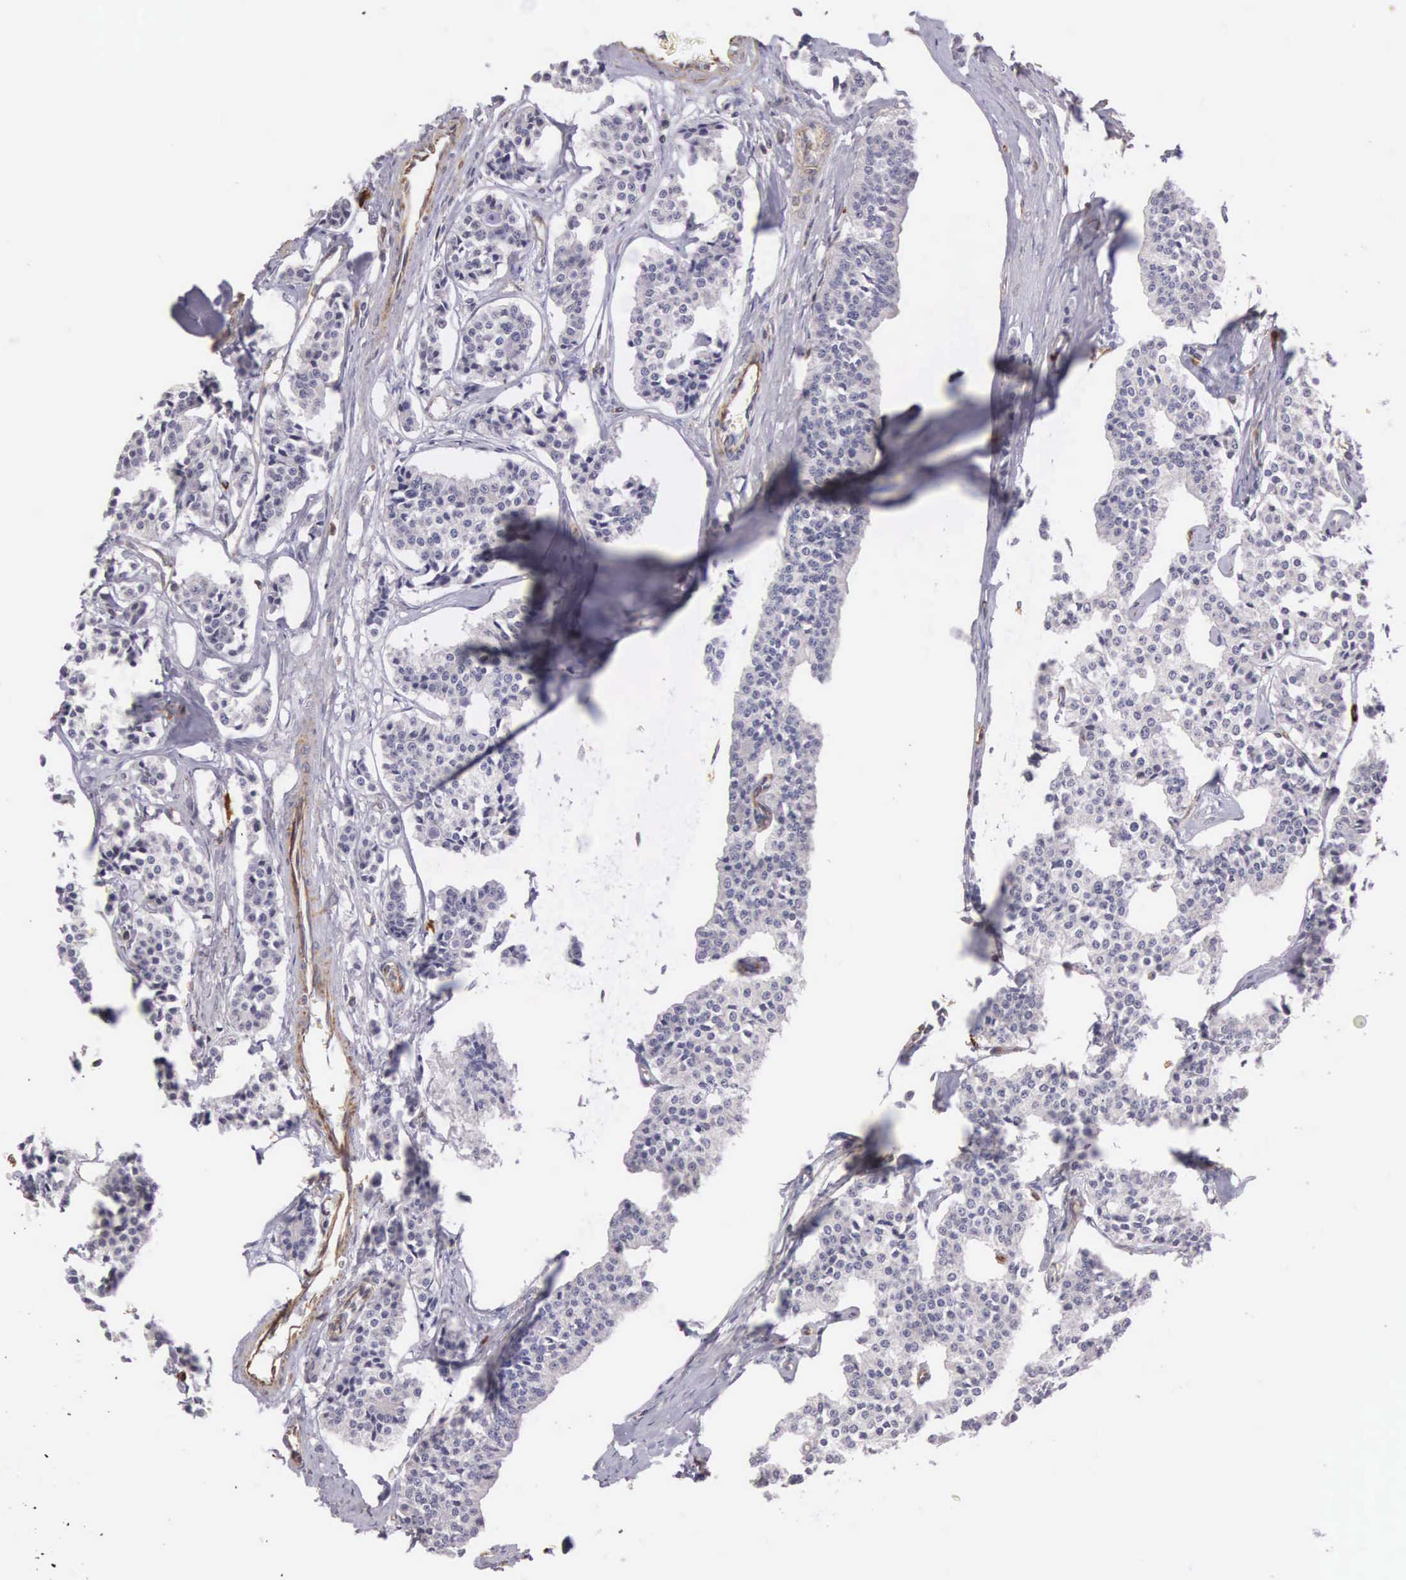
{"staining": {"intensity": "negative", "quantity": "none", "location": "none"}, "tissue": "carcinoid", "cell_type": "Tumor cells", "image_type": "cancer", "snomed": [{"axis": "morphology", "description": "Carcinoid, malignant, NOS"}, {"axis": "topography", "description": "Small intestine"}], "caption": "This is an immunohistochemistry (IHC) micrograph of human carcinoid. There is no positivity in tumor cells.", "gene": "OSBPL3", "patient": {"sex": "male", "age": 63}}